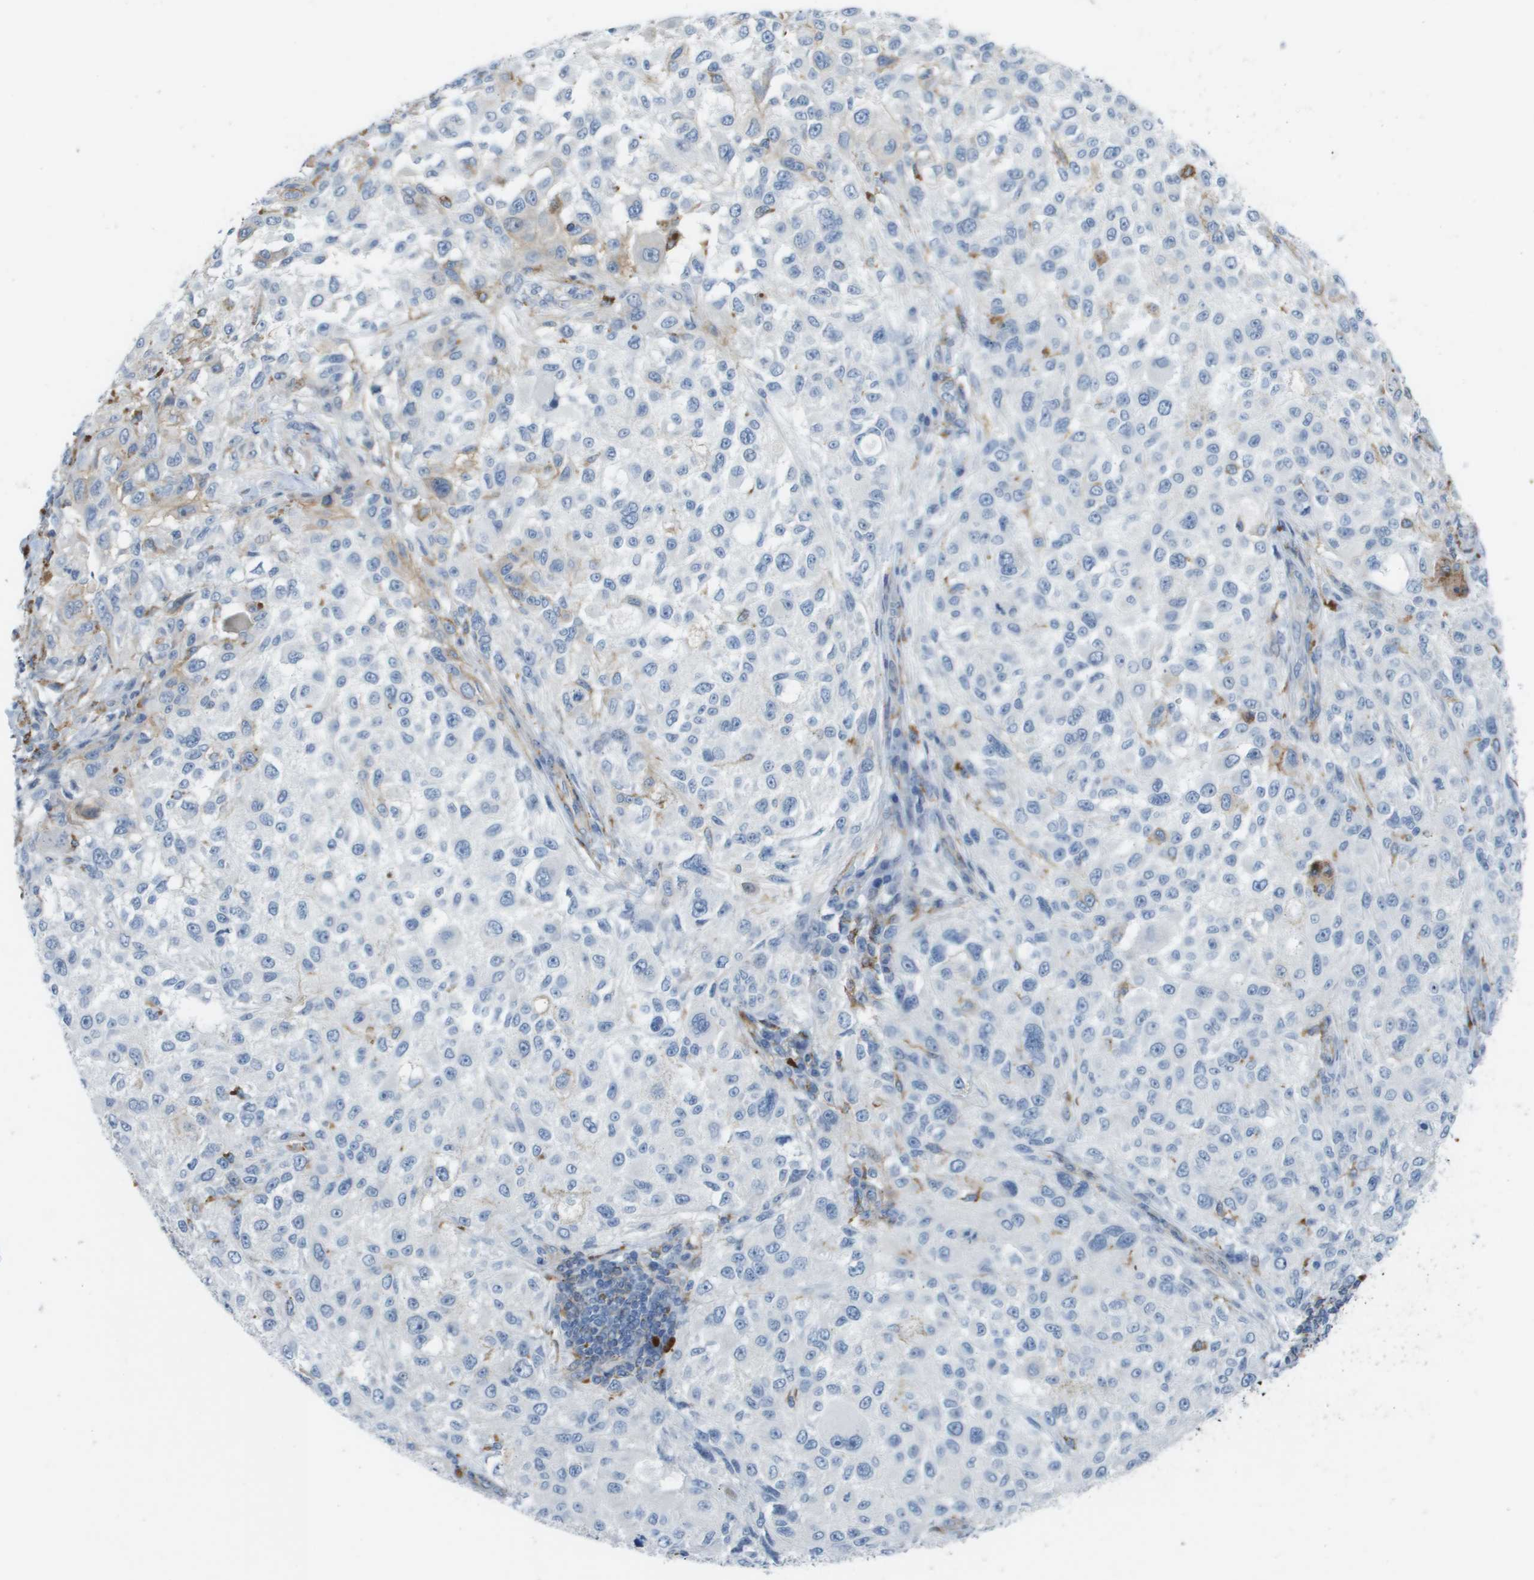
{"staining": {"intensity": "negative", "quantity": "none", "location": "none"}, "tissue": "melanoma", "cell_type": "Tumor cells", "image_type": "cancer", "snomed": [{"axis": "morphology", "description": "Necrosis, NOS"}, {"axis": "morphology", "description": "Malignant melanoma, NOS"}, {"axis": "topography", "description": "Skin"}], "caption": "Immunohistochemical staining of human melanoma demonstrates no significant expression in tumor cells.", "gene": "ZBTB43", "patient": {"sex": "female", "age": 87}}